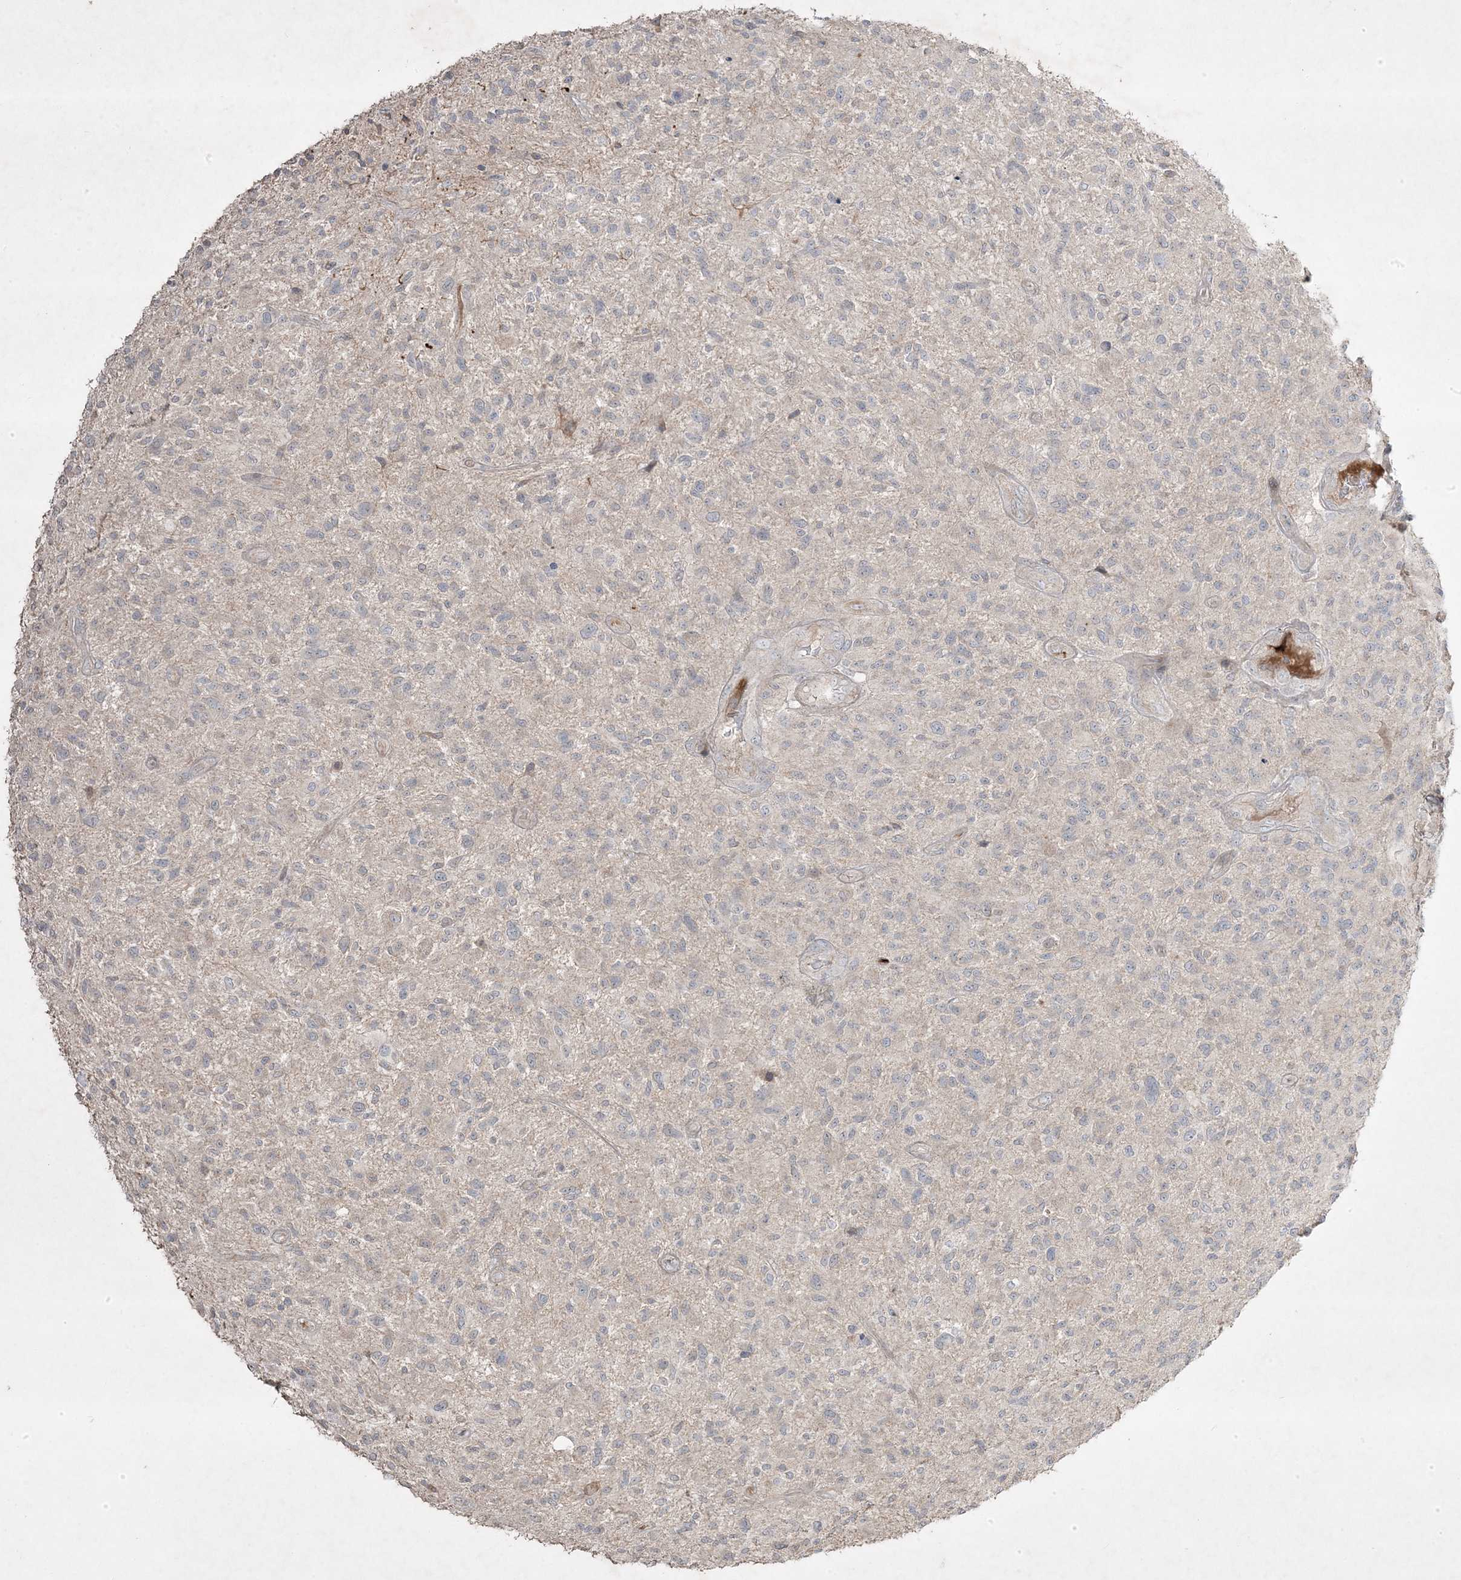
{"staining": {"intensity": "negative", "quantity": "none", "location": "none"}, "tissue": "glioma", "cell_type": "Tumor cells", "image_type": "cancer", "snomed": [{"axis": "morphology", "description": "Glioma, malignant, High grade"}, {"axis": "topography", "description": "Brain"}], "caption": "A histopathology image of human glioma is negative for staining in tumor cells. (DAB IHC, high magnification).", "gene": "RGL4", "patient": {"sex": "male", "age": 47}}